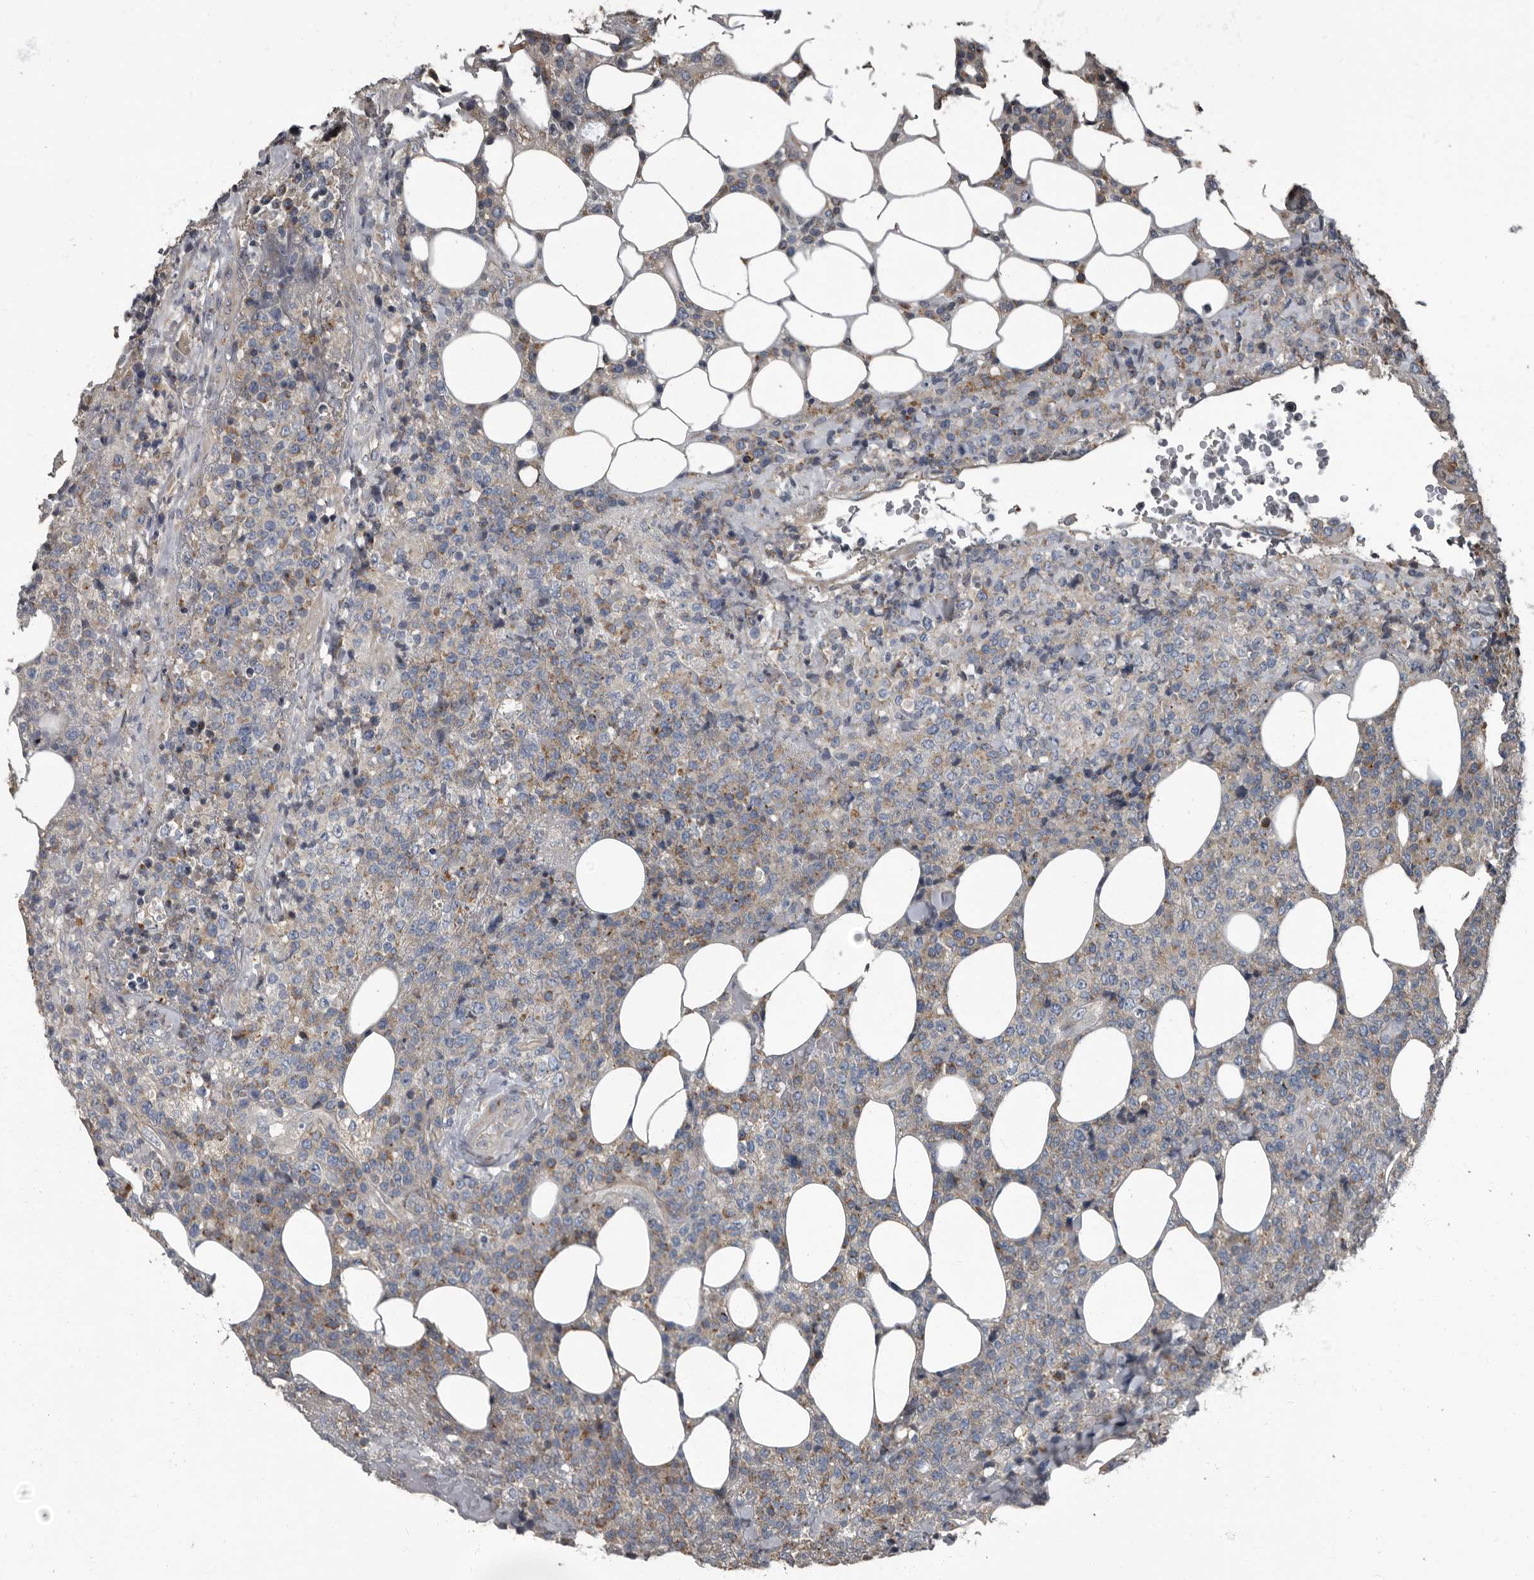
{"staining": {"intensity": "weak", "quantity": "<25%", "location": "cytoplasmic/membranous"}, "tissue": "lymphoma", "cell_type": "Tumor cells", "image_type": "cancer", "snomed": [{"axis": "morphology", "description": "Malignant lymphoma, non-Hodgkin's type, High grade"}, {"axis": "topography", "description": "Lymph node"}], "caption": "Lymphoma was stained to show a protein in brown. There is no significant positivity in tumor cells.", "gene": "TPD52L1", "patient": {"sex": "male", "age": 13}}